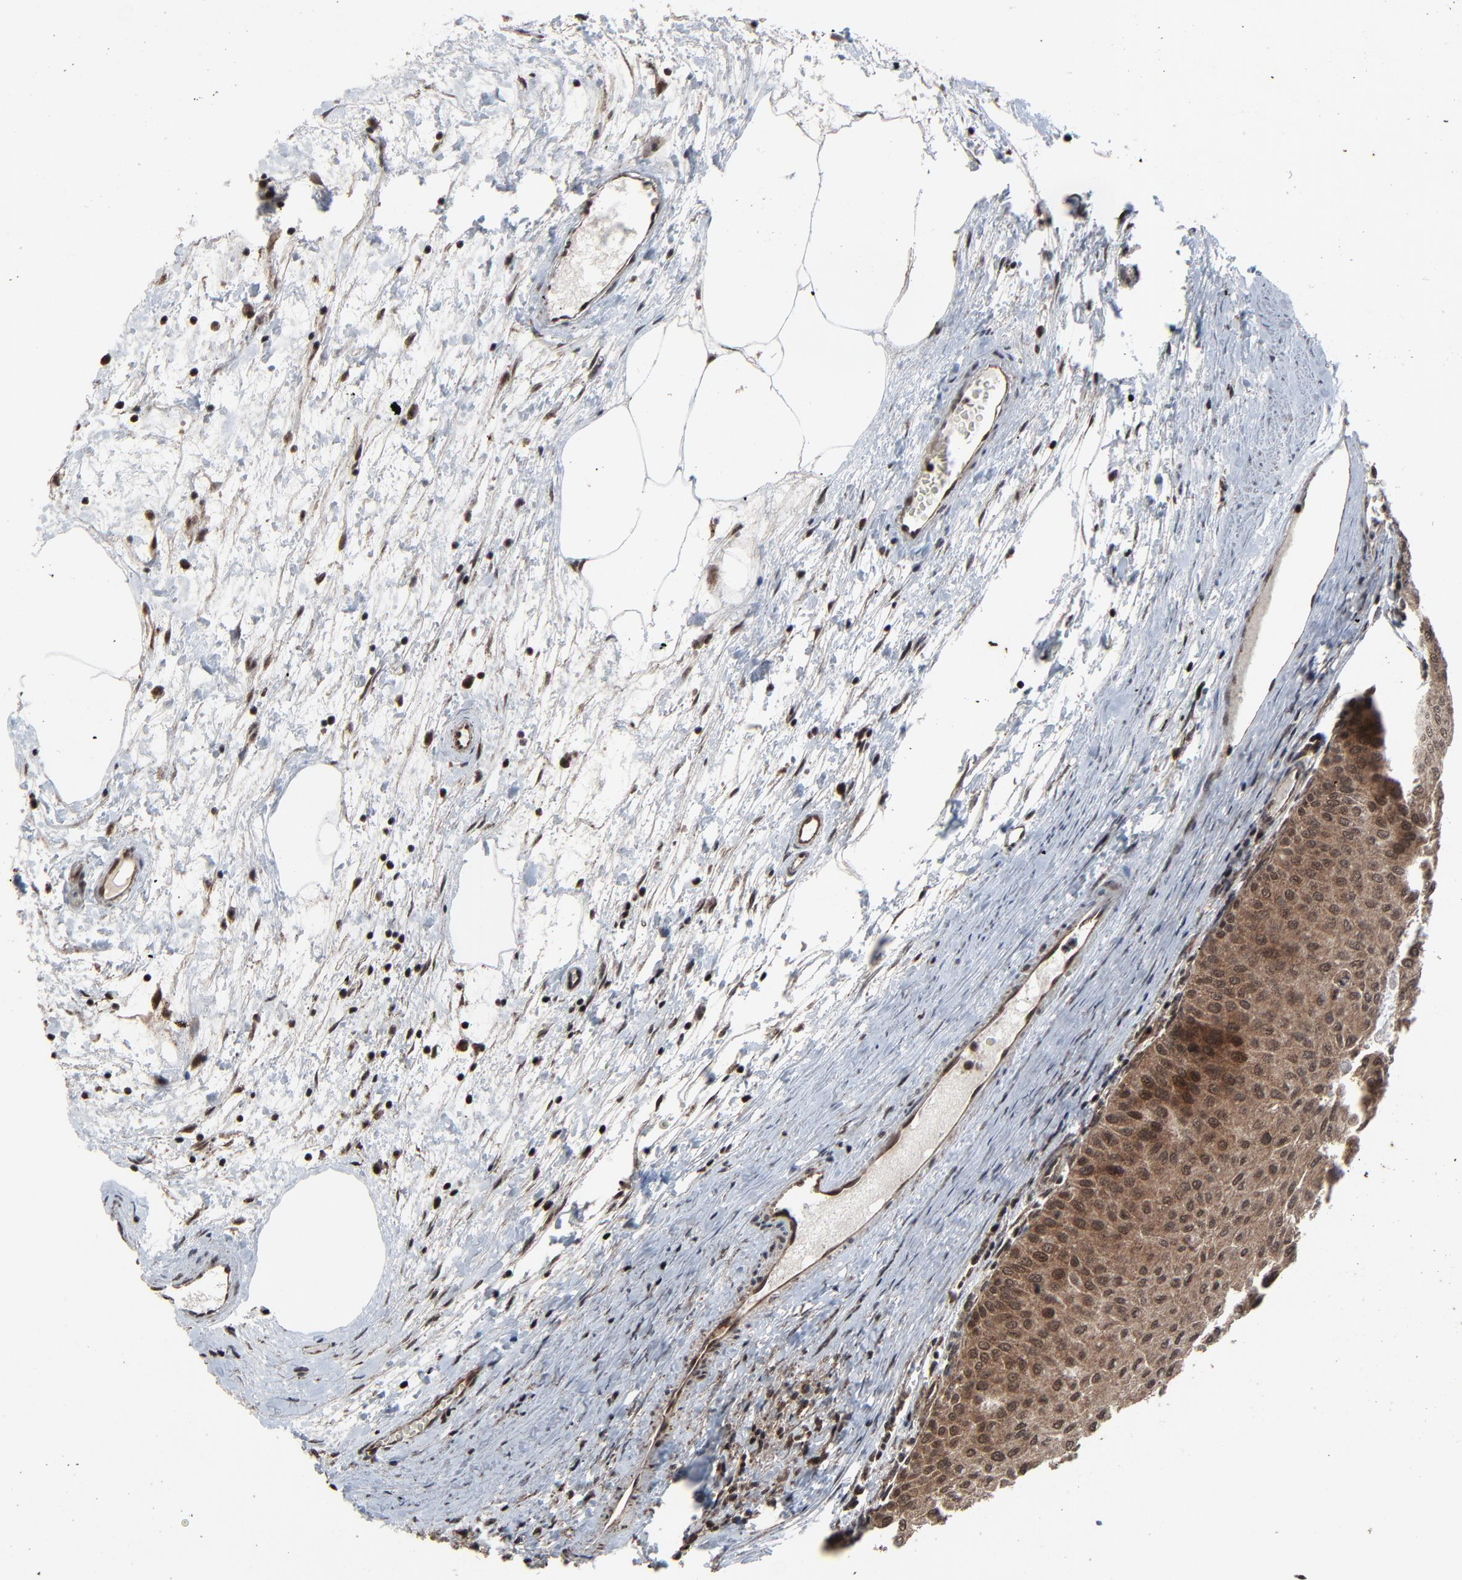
{"staining": {"intensity": "moderate", "quantity": ">75%", "location": "cytoplasmic/membranous"}, "tissue": "urothelial cancer", "cell_type": "Tumor cells", "image_type": "cancer", "snomed": [{"axis": "morphology", "description": "Urothelial carcinoma, Low grade"}, {"axis": "topography", "description": "Urinary bladder"}], "caption": "Brown immunohistochemical staining in urothelial cancer displays moderate cytoplasmic/membranous positivity in approximately >75% of tumor cells.", "gene": "RHOJ", "patient": {"sex": "male", "age": 64}}